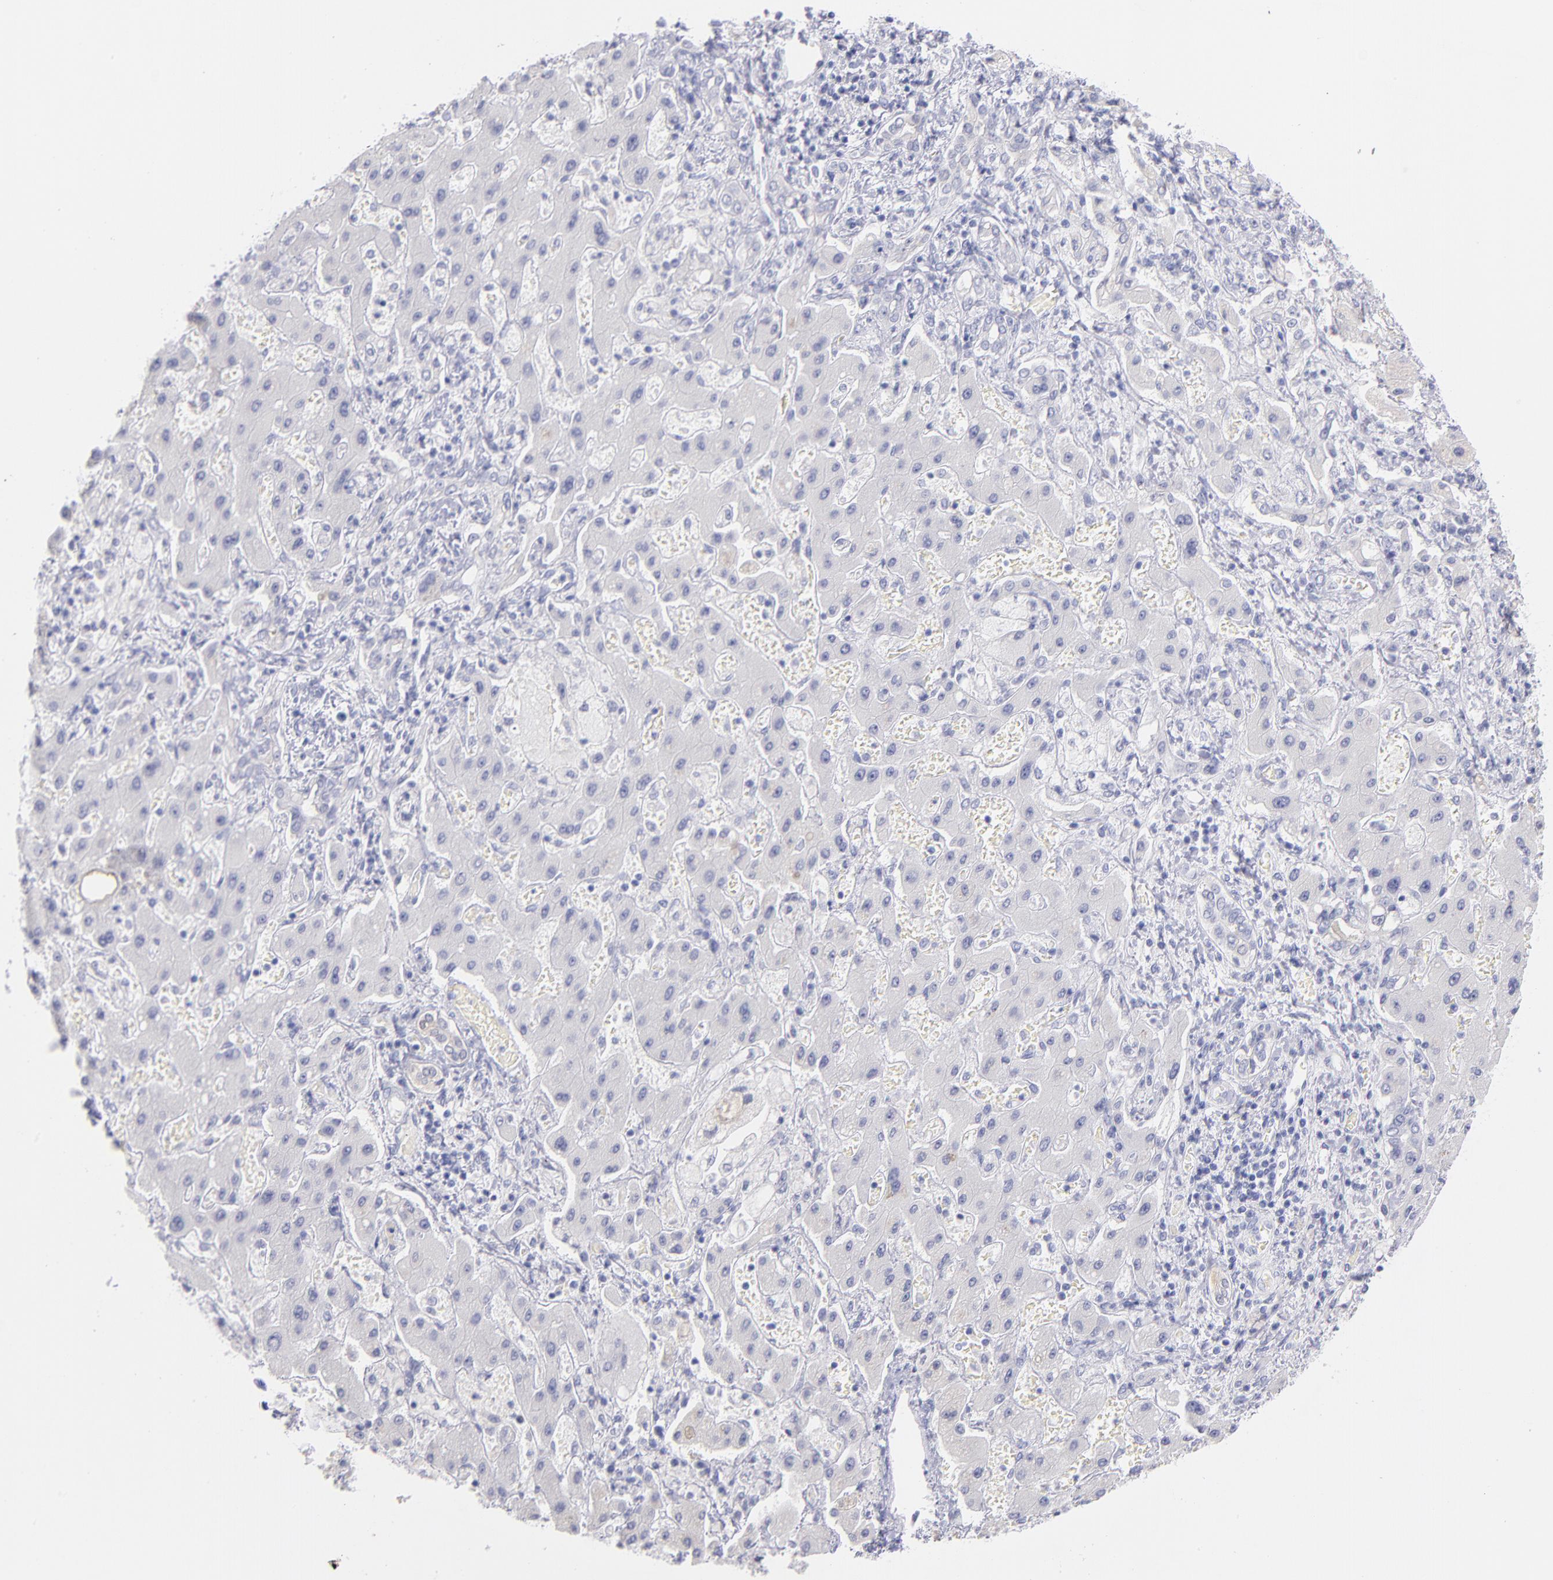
{"staining": {"intensity": "negative", "quantity": "none", "location": "none"}, "tissue": "liver cancer", "cell_type": "Tumor cells", "image_type": "cancer", "snomed": [{"axis": "morphology", "description": "Cholangiocarcinoma"}, {"axis": "topography", "description": "Liver"}], "caption": "Tumor cells show no significant protein expression in liver cancer. (DAB immunohistochemistry (IHC) with hematoxylin counter stain).", "gene": "SCGN", "patient": {"sex": "male", "age": 50}}